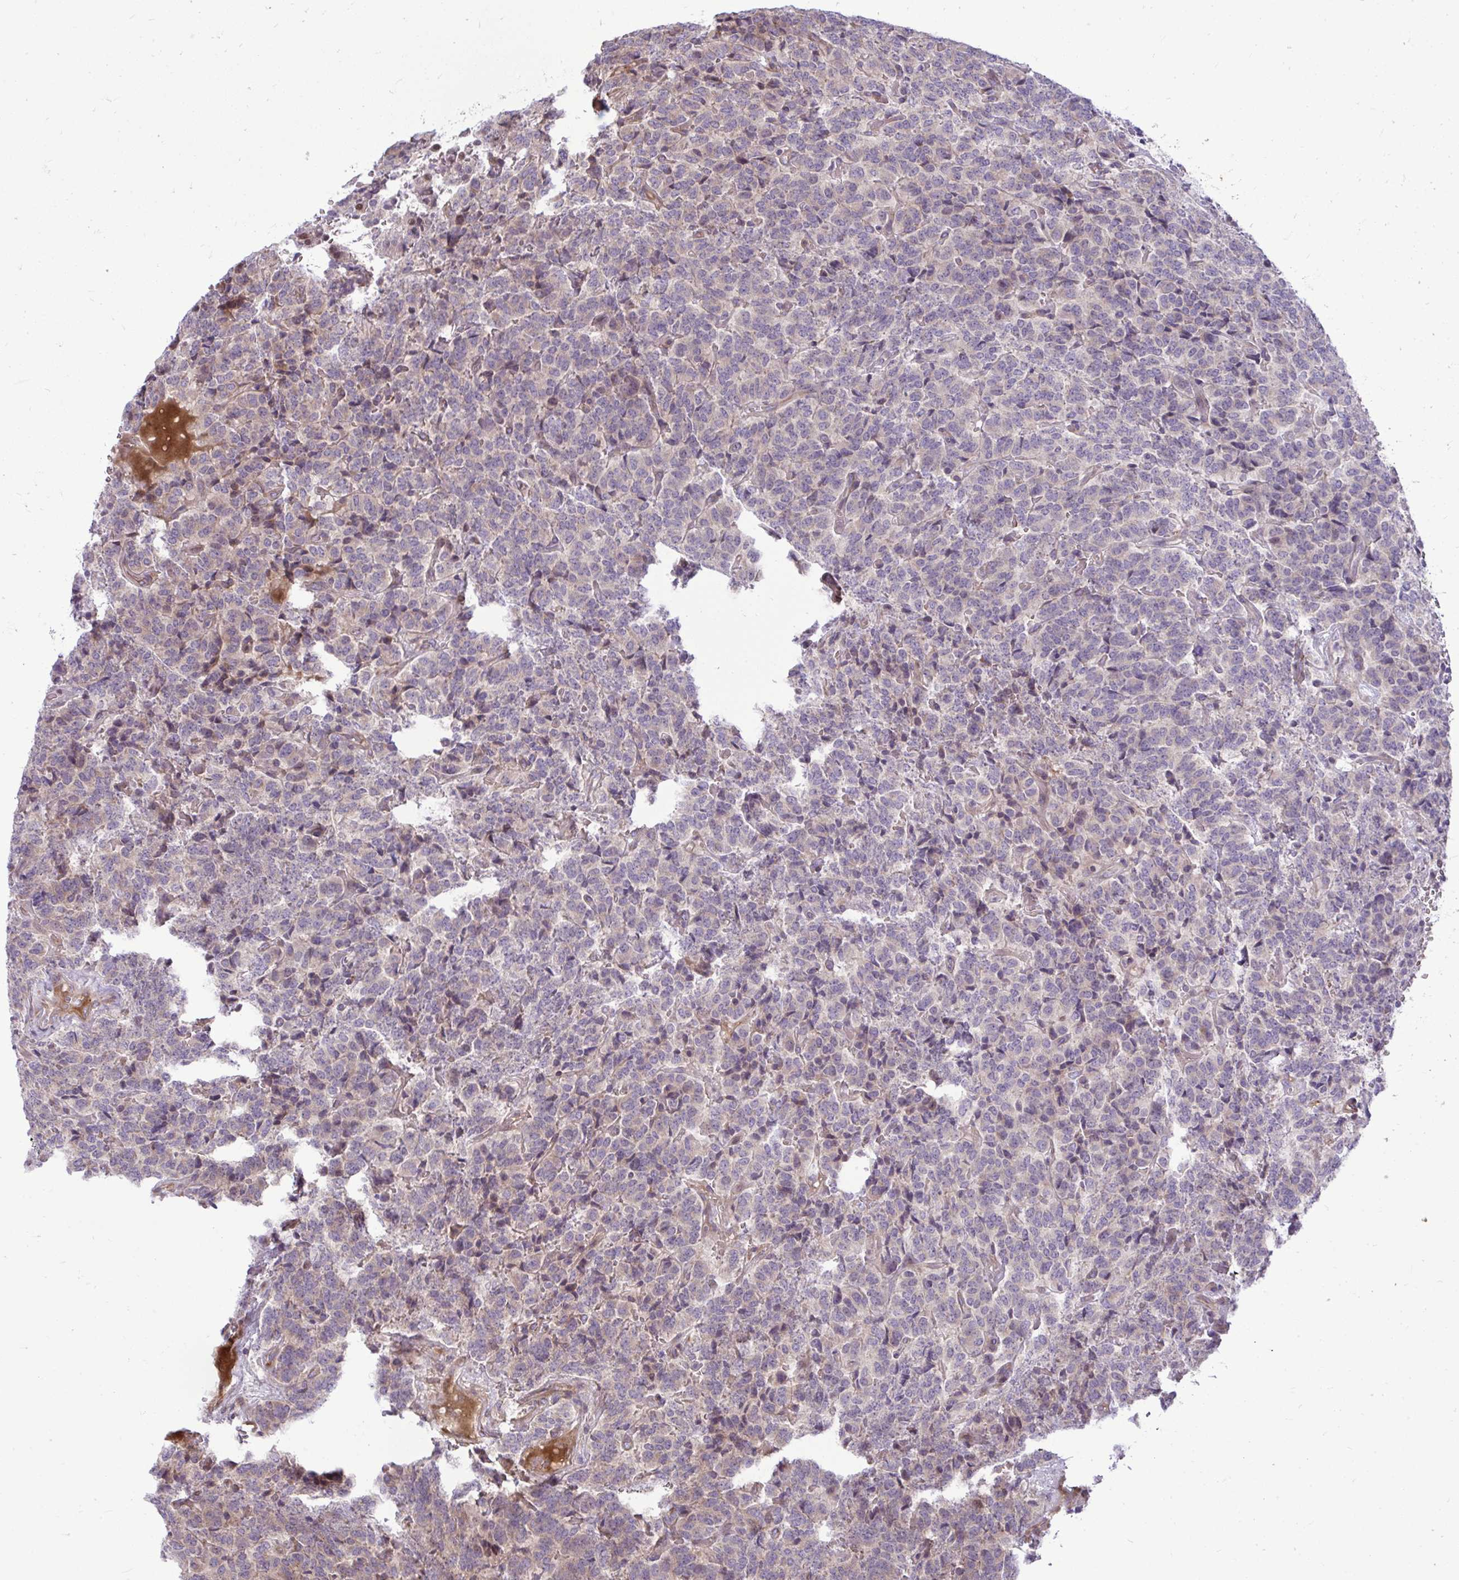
{"staining": {"intensity": "weak", "quantity": "<25%", "location": "cytoplasmic/membranous"}, "tissue": "carcinoid", "cell_type": "Tumor cells", "image_type": "cancer", "snomed": [{"axis": "morphology", "description": "Carcinoid, malignant, NOS"}, {"axis": "topography", "description": "Pancreas"}], "caption": "Tumor cells are negative for protein expression in human carcinoid (malignant). The staining was performed using DAB (3,3'-diaminobenzidine) to visualize the protein expression in brown, while the nuclei were stained in blue with hematoxylin (Magnification: 20x).", "gene": "ZSCAN9", "patient": {"sex": "male", "age": 36}}